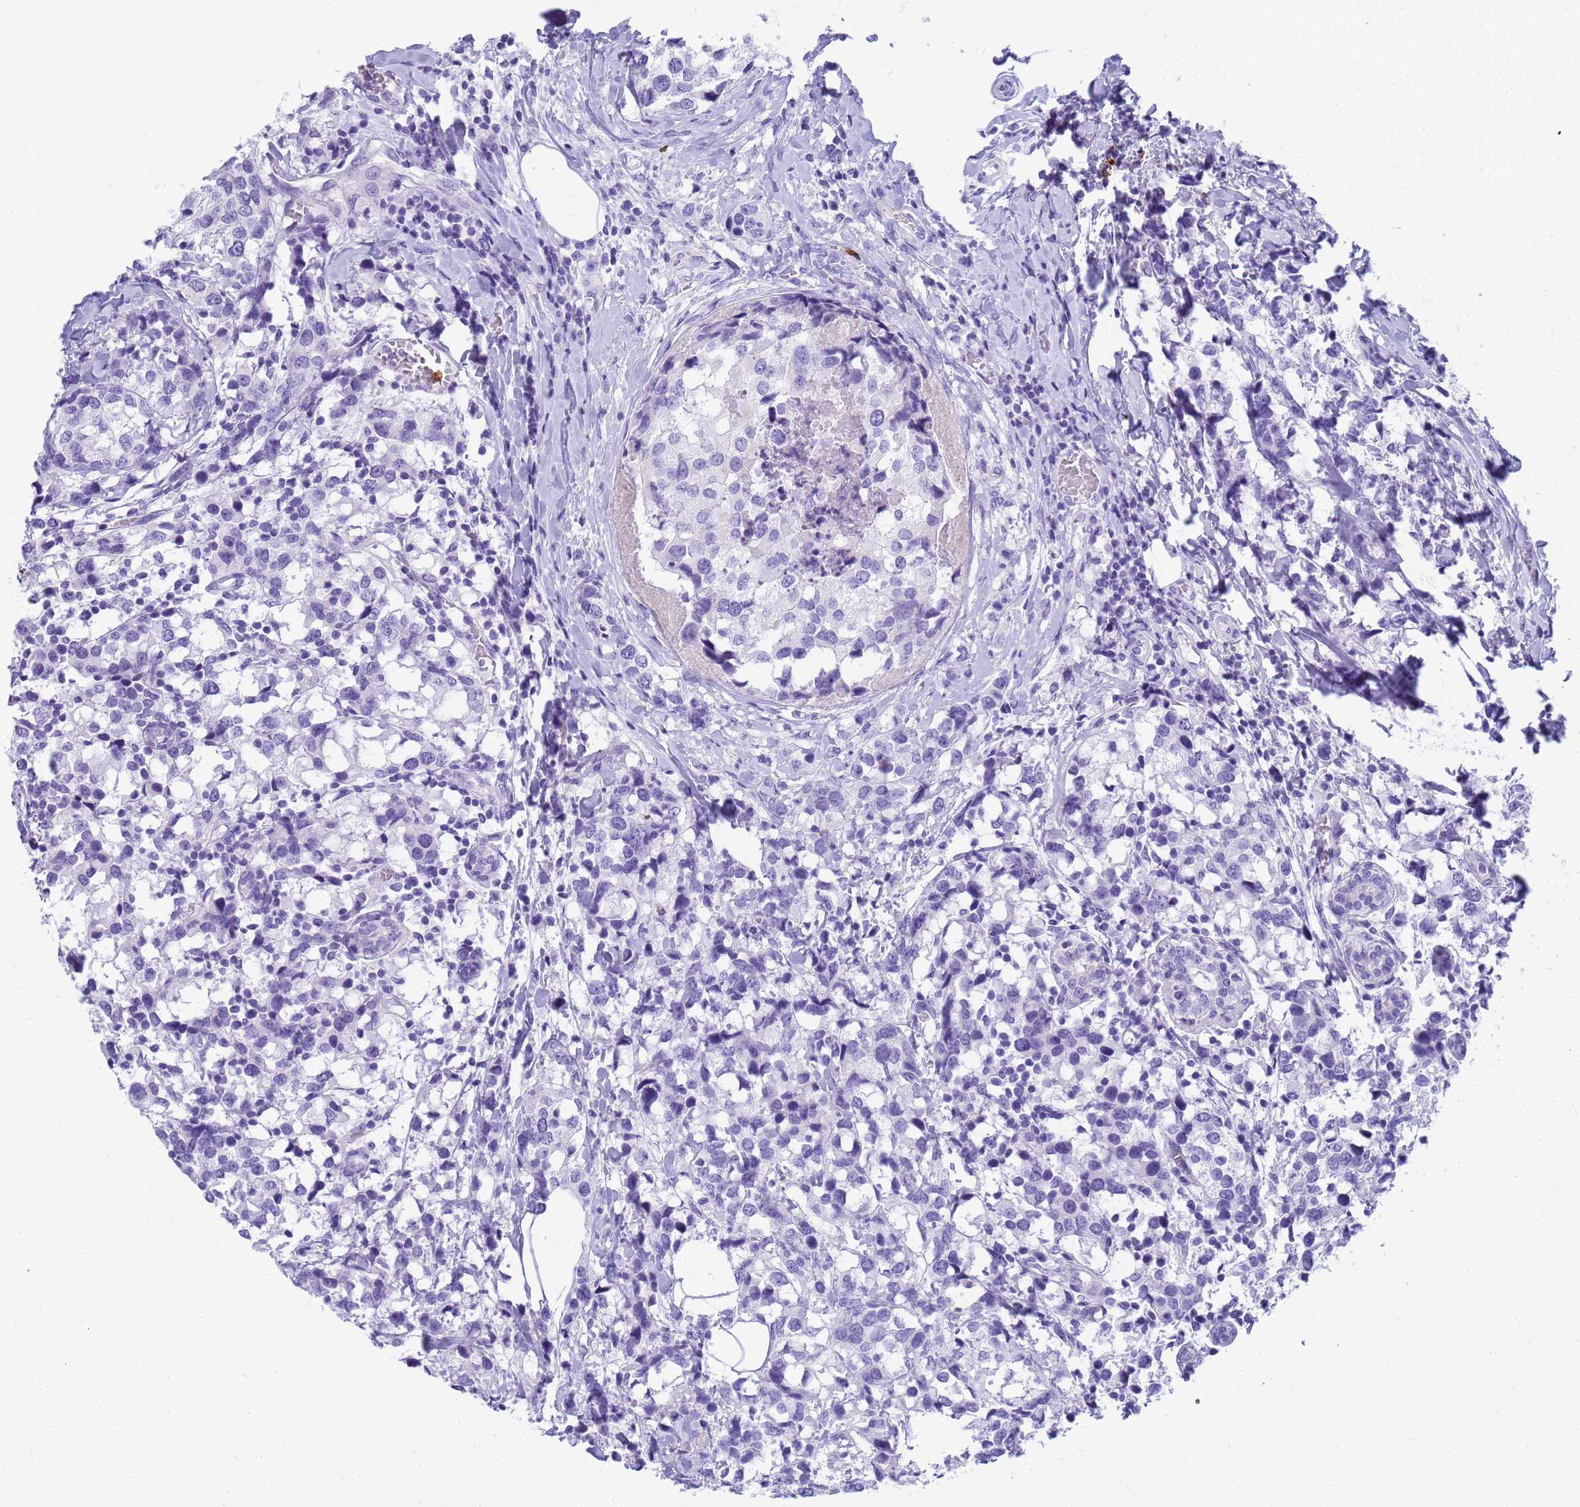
{"staining": {"intensity": "negative", "quantity": "none", "location": "none"}, "tissue": "breast cancer", "cell_type": "Tumor cells", "image_type": "cancer", "snomed": [{"axis": "morphology", "description": "Lobular carcinoma"}, {"axis": "topography", "description": "Breast"}], "caption": "A micrograph of human lobular carcinoma (breast) is negative for staining in tumor cells.", "gene": "RNASE2", "patient": {"sex": "female", "age": 59}}